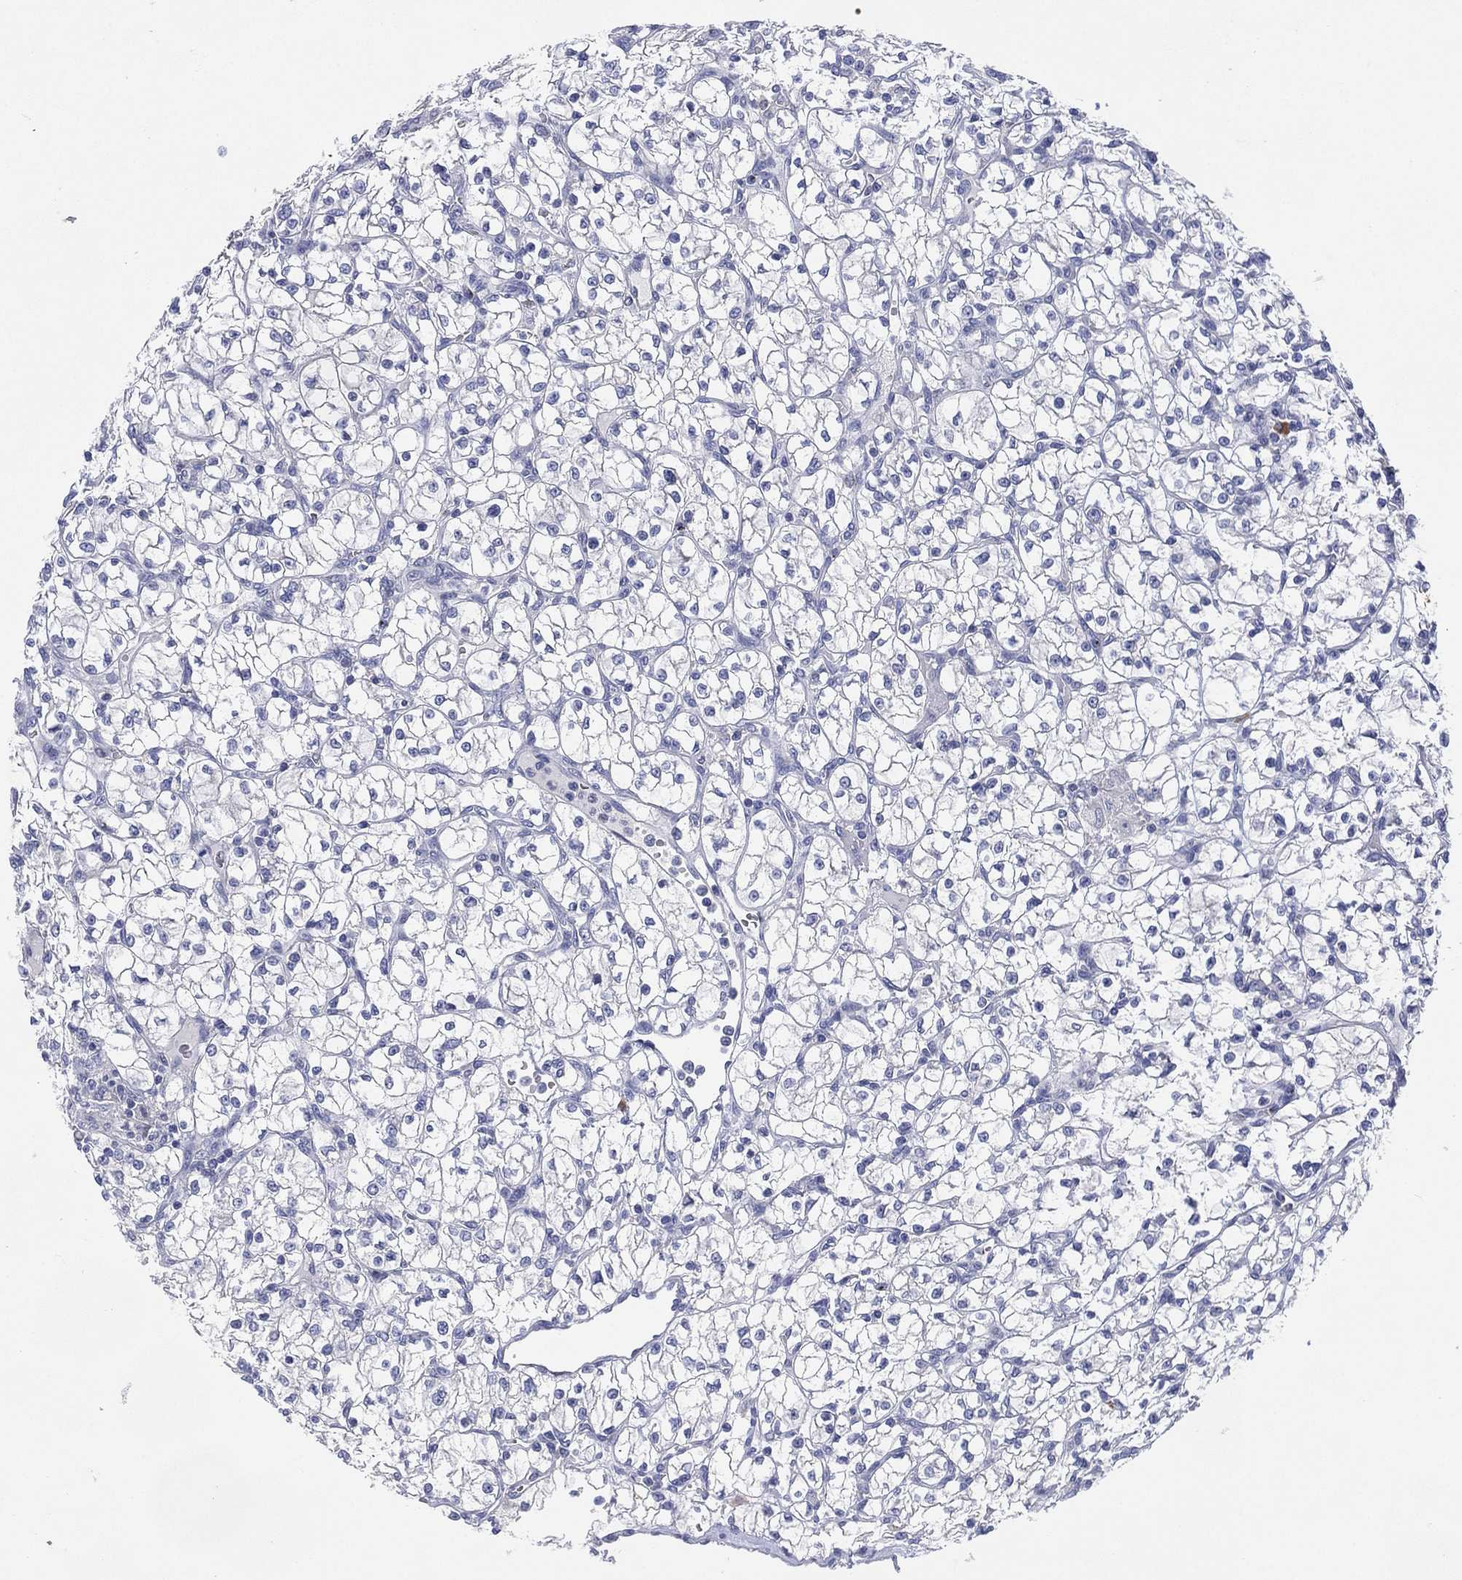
{"staining": {"intensity": "negative", "quantity": "none", "location": "none"}, "tissue": "renal cancer", "cell_type": "Tumor cells", "image_type": "cancer", "snomed": [{"axis": "morphology", "description": "Adenocarcinoma, NOS"}, {"axis": "topography", "description": "Kidney"}], "caption": "The immunohistochemistry (IHC) histopathology image has no significant staining in tumor cells of renal adenocarcinoma tissue.", "gene": "CHRNA3", "patient": {"sex": "female", "age": 64}}